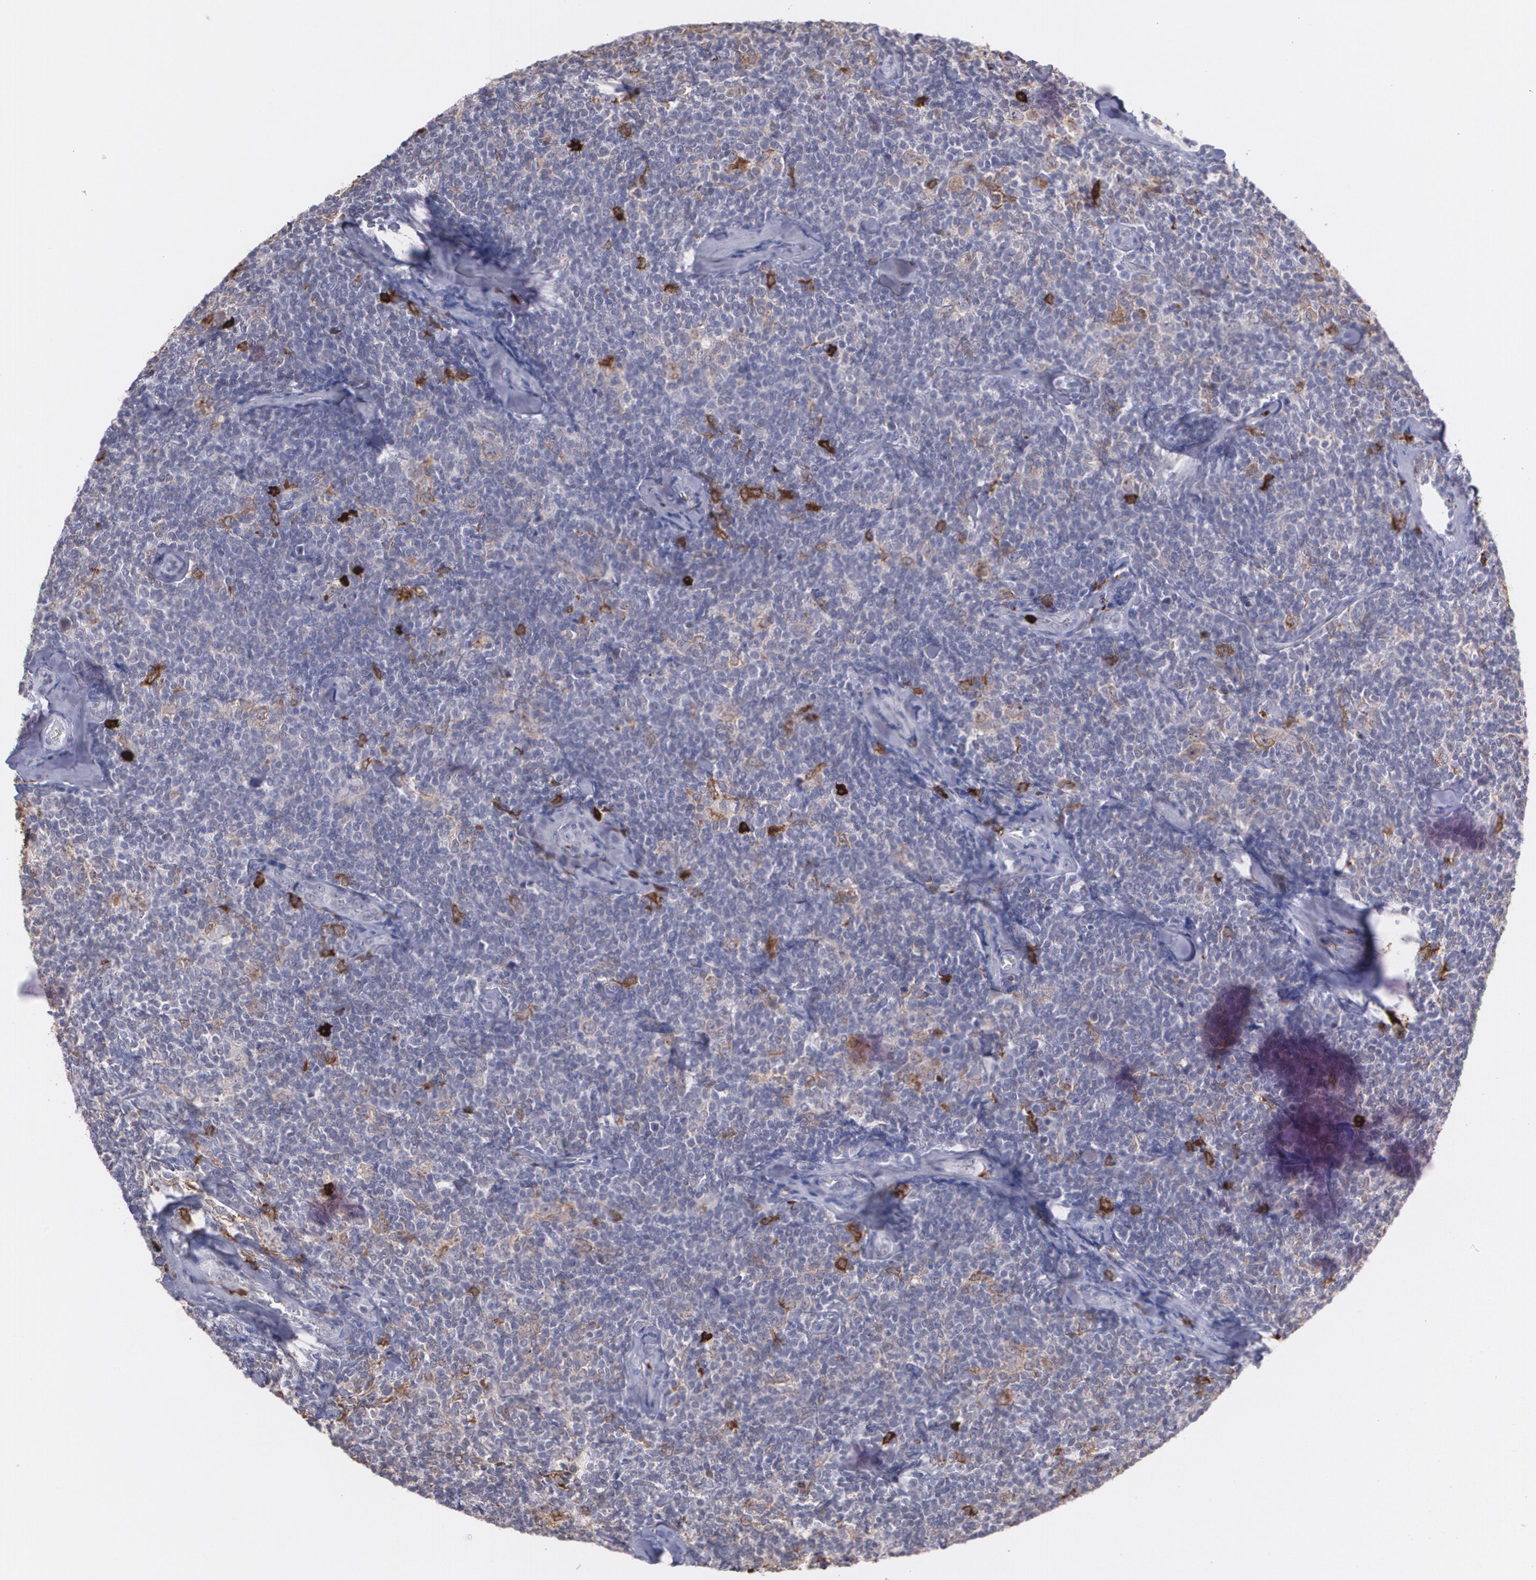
{"staining": {"intensity": "negative", "quantity": "none", "location": "none"}, "tissue": "lymphoma", "cell_type": "Tumor cells", "image_type": "cancer", "snomed": [{"axis": "morphology", "description": "Malignant lymphoma, non-Hodgkin's type, Low grade"}, {"axis": "topography", "description": "Lymph node"}], "caption": "DAB immunohistochemical staining of human malignant lymphoma, non-Hodgkin's type (low-grade) displays no significant staining in tumor cells. Brightfield microscopy of IHC stained with DAB (brown) and hematoxylin (blue), captured at high magnification.", "gene": "NCF2", "patient": {"sex": "female", "age": 56}}